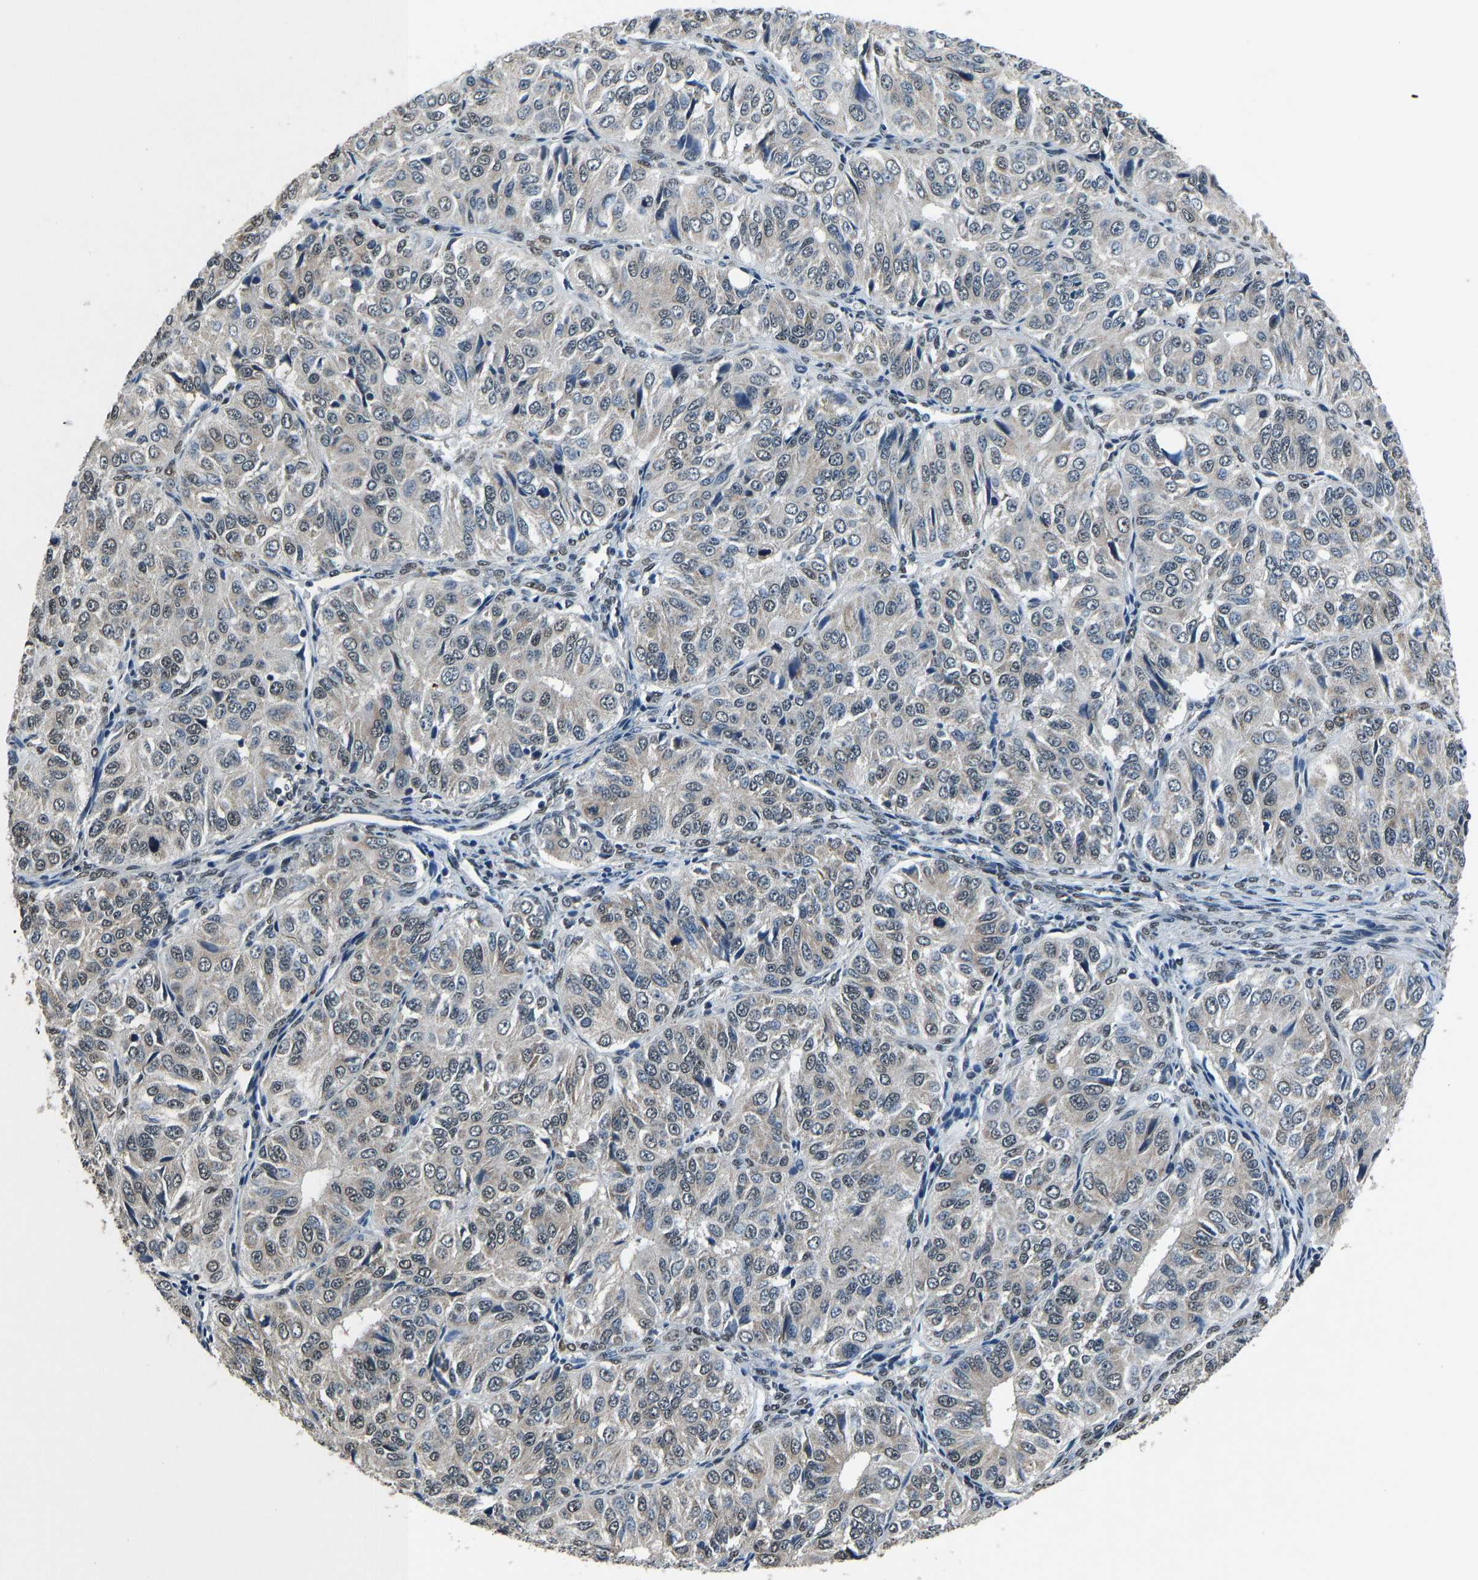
{"staining": {"intensity": "weak", "quantity": "<25%", "location": "cytoplasmic/membranous"}, "tissue": "ovarian cancer", "cell_type": "Tumor cells", "image_type": "cancer", "snomed": [{"axis": "morphology", "description": "Carcinoma, endometroid"}, {"axis": "topography", "description": "Ovary"}], "caption": "An IHC photomicrograph of ovarian cancer (endometroid carcinoma) is shown. There is no staining in tumor cells of ovarian cancer (endometroid carcinoma).", "gene": "FOS", "patient": {"sex": "female", "age": 51}}